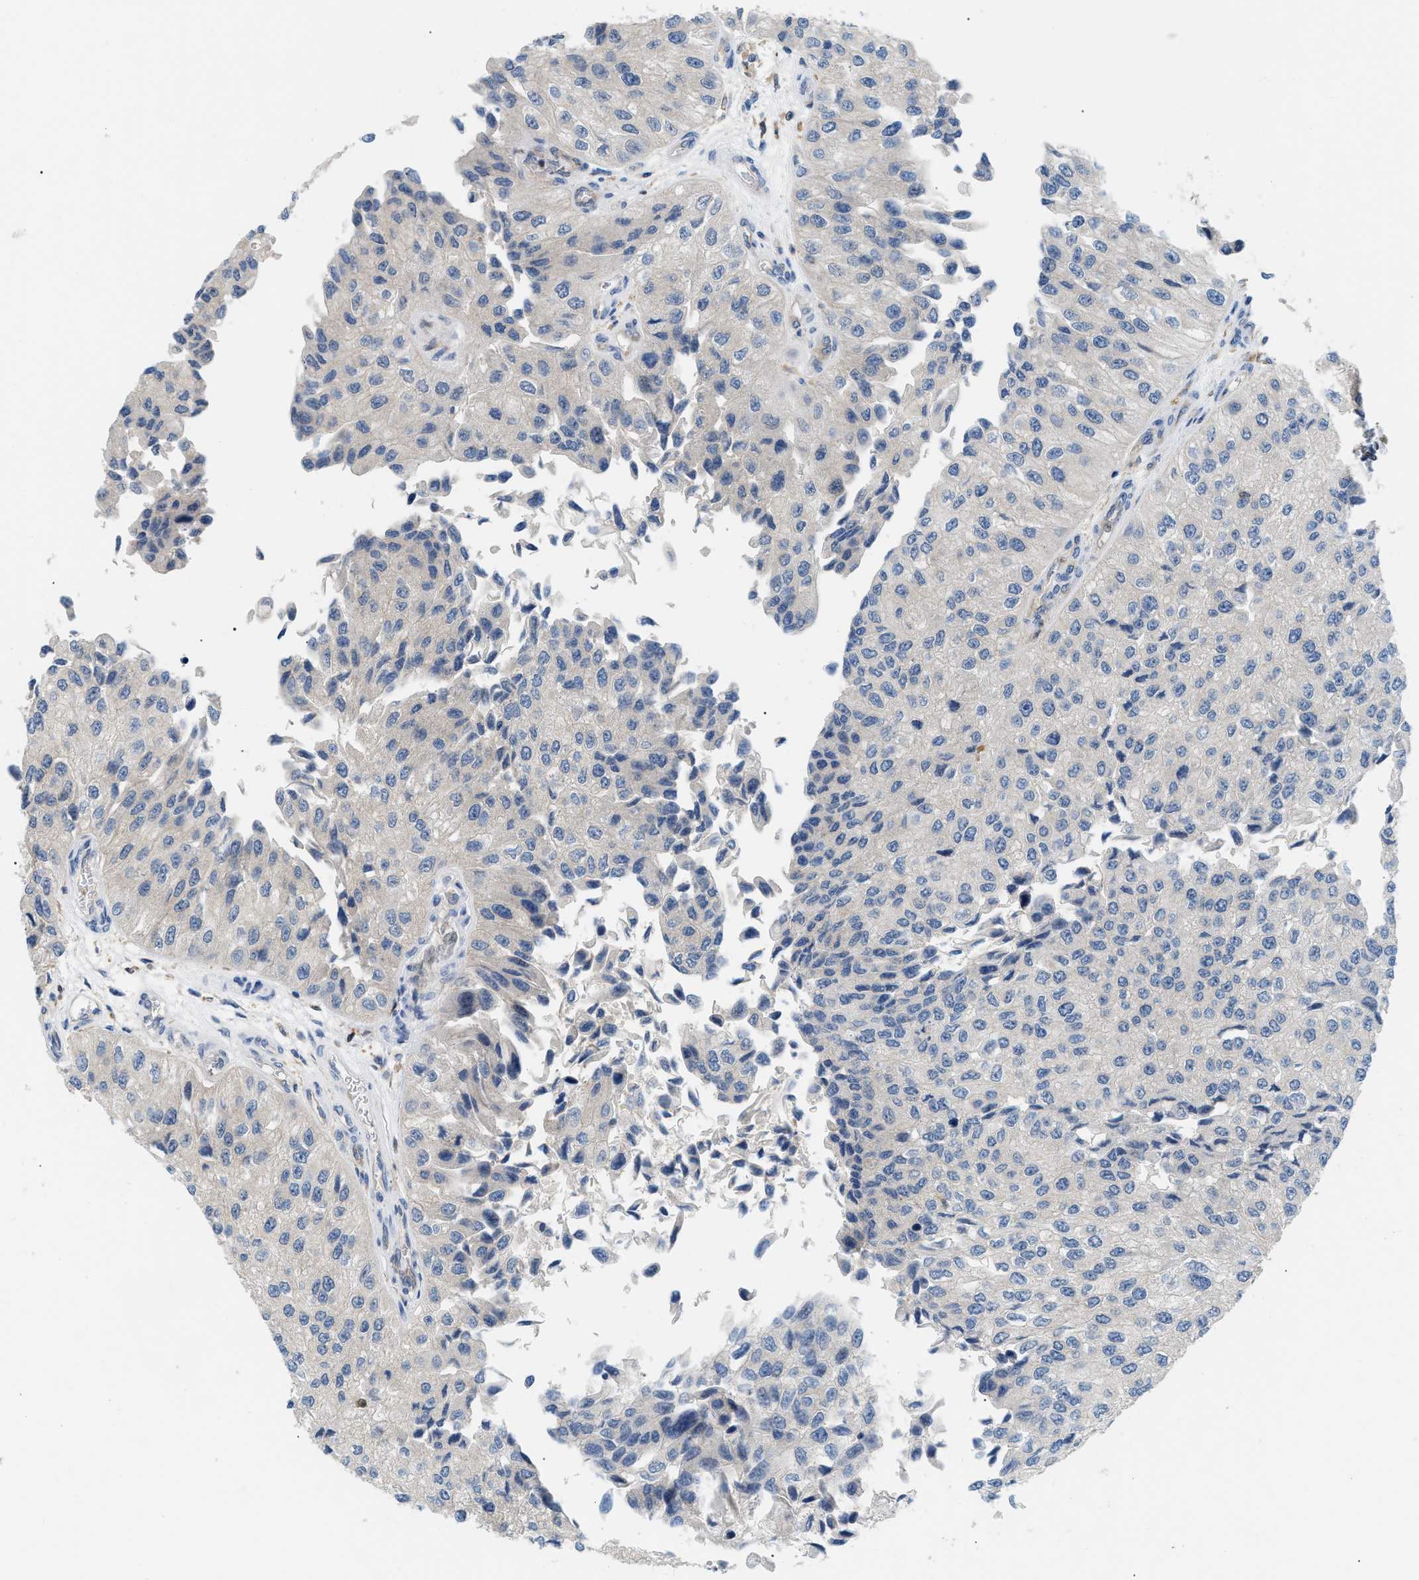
{"staining": {"intensity": "negative", "quantity": "none", "location": "none"}, "tissue": "urothelial cancer", "cell_type": "Tumor cells", "image_type": "cancer", "snomed": [{"axis": "morphology", "description": "Urothelial carcinoma, High grade"}, {"axis": "topography", "description": "Kidney"}, {"axis": "topography", "description": "Urinary bladder"}], "caption": "Human urothelial cancer stained for a protein using IHC displays no positivity in tumor cells.", "gene": "INPP5D", "patient": {"sex": "male", "age": 77}}